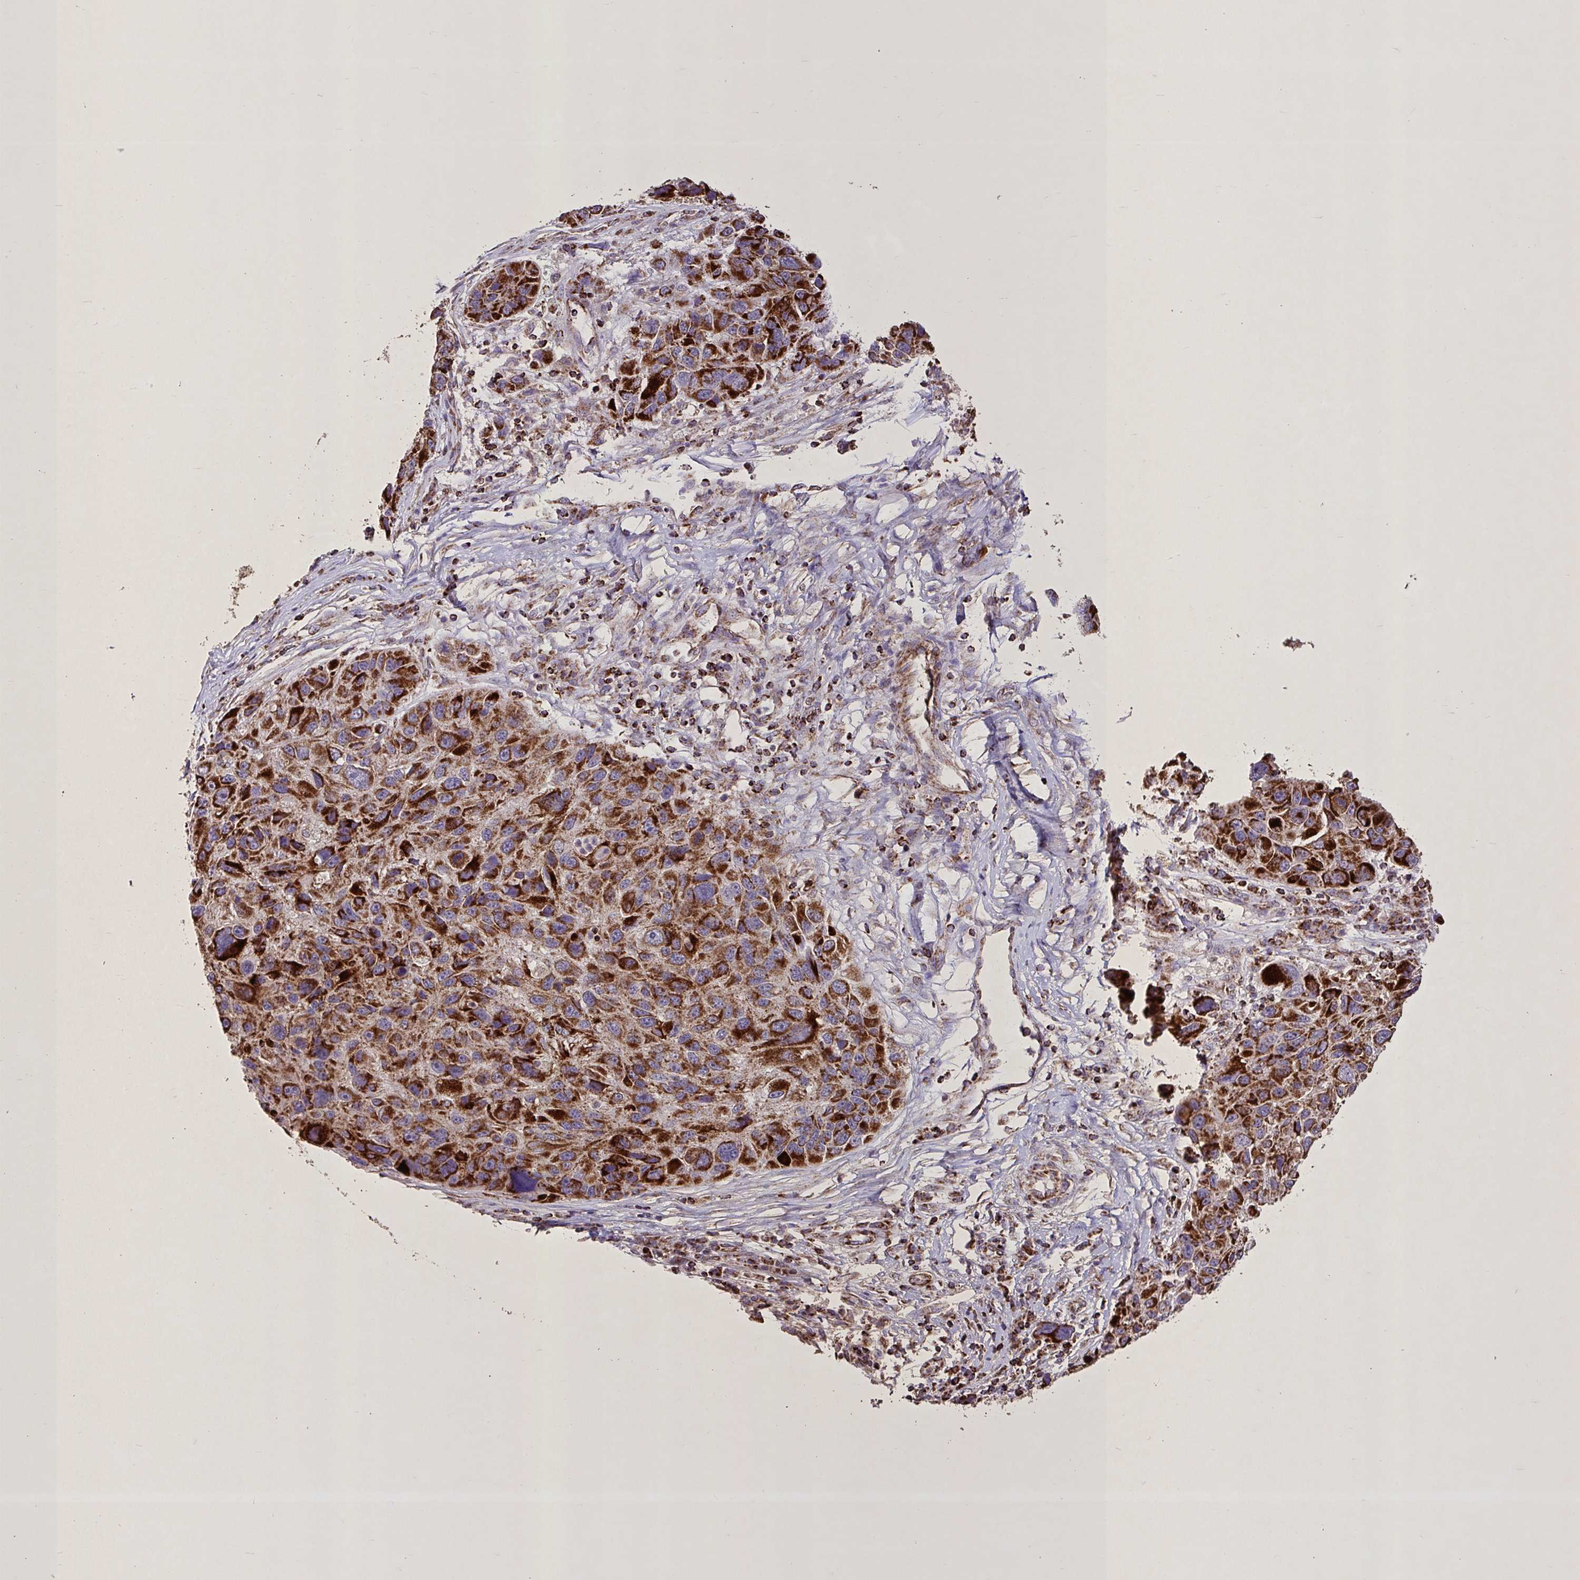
{"staining": {"intensity": "strong", "quantity": ">75%", "location": "cytoplasmic/membranous"}, "tissue": "melanoma", "cell_type": "Tumor cells", "image_type": "cancer", "snomed": [{"axis": "morphology", "description": "Malignant melanoma, NOS"}, {"axis": "topography", "description": "Skin"}], "caption": "Melanoma tissue reveals strong cytoplasmic/membranous staining in approximately >75% of tumor cells, visualized by immunohistochemistry. Immunohistochemistry stains the protein in brown and the nuclei are stained blue.", "gene": "AGK", "patient": {"sex": "male", "age": 53}}